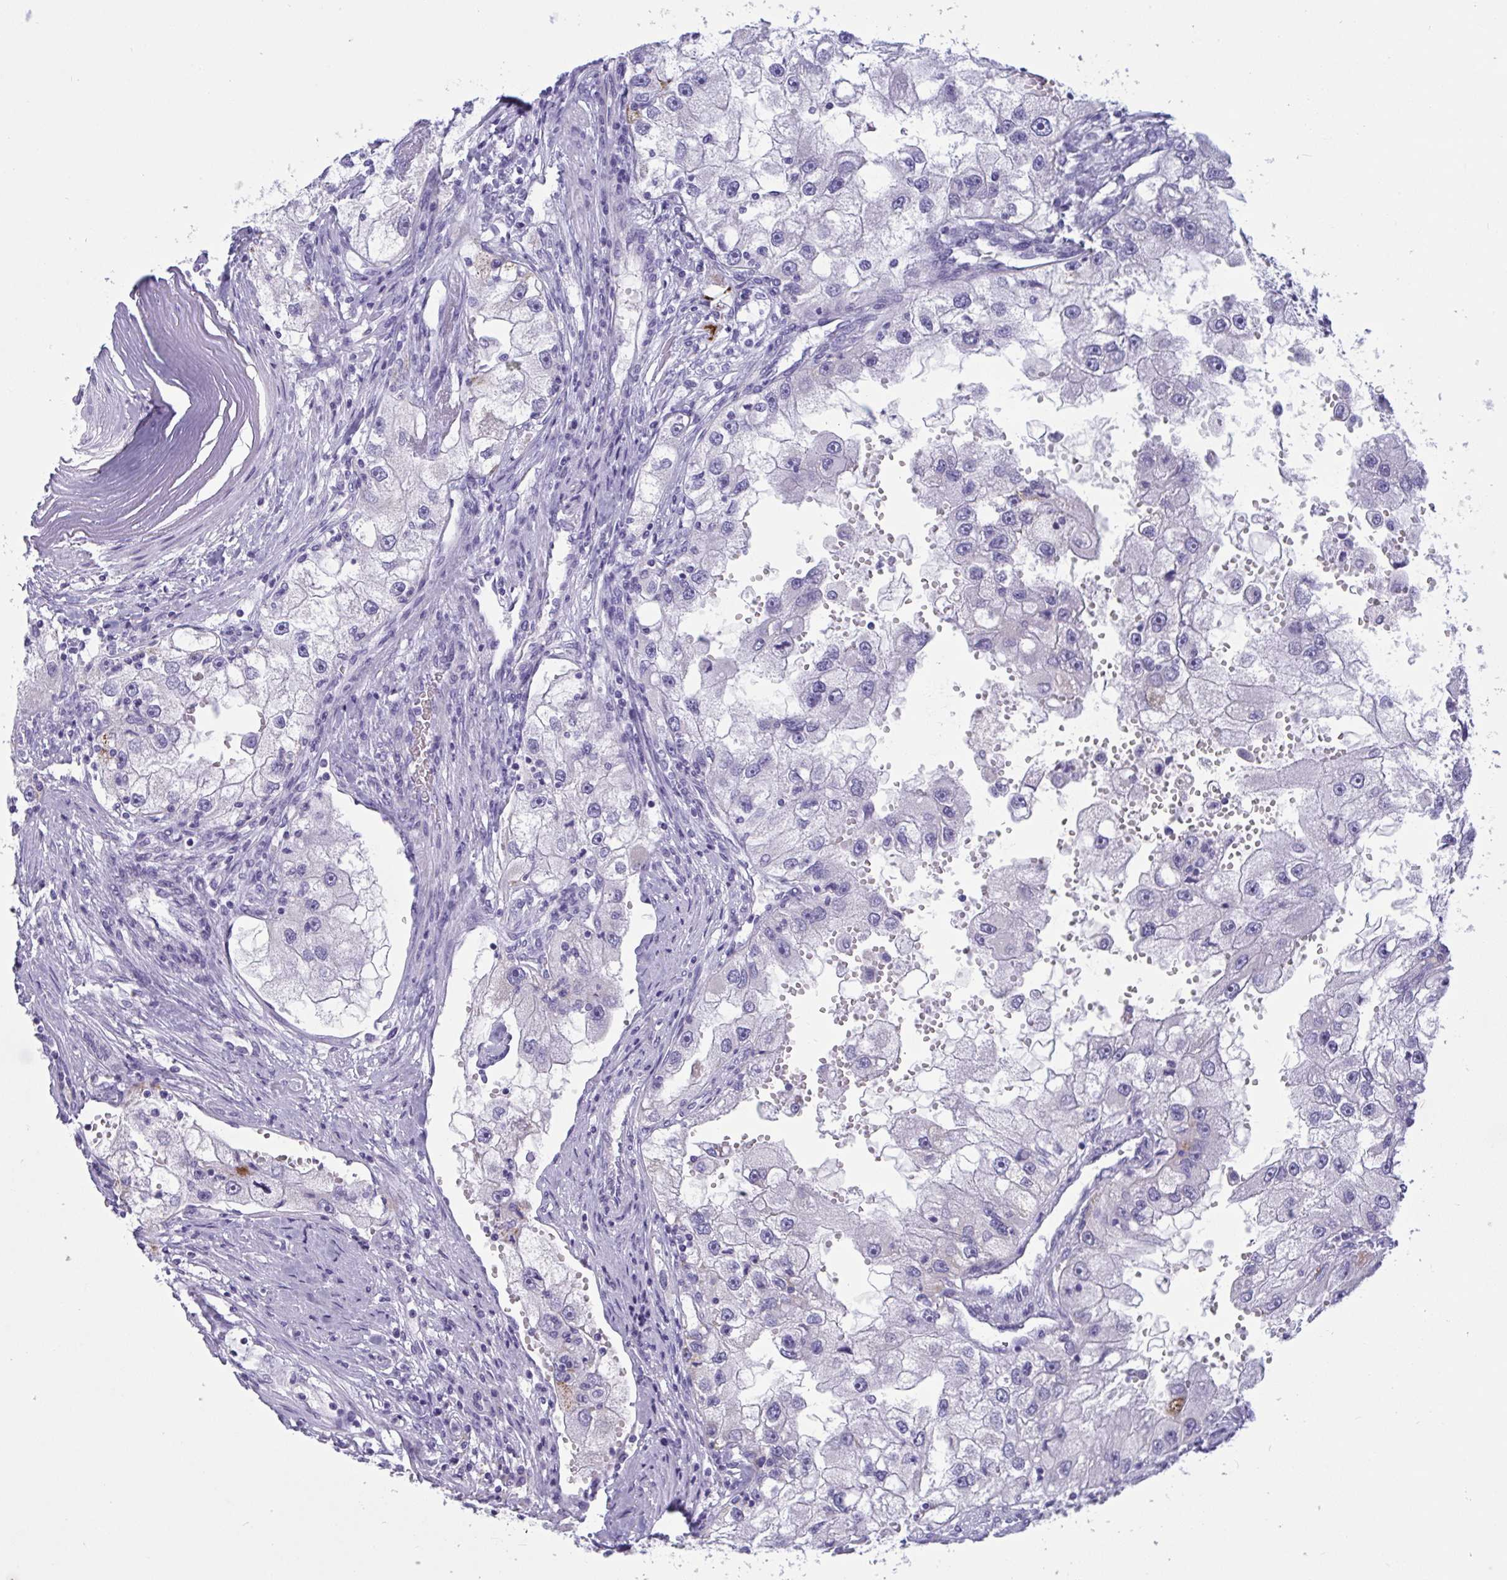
{"staining": {"intensity": "negative", "quantity": "none", "location": "none"}, "tissue": "renal cancer", "cell_type": "Tumor cells", "image_type": "cancer", "snomed": [{"axis": "morphology", "description": "Adenocarcinoma, NOS"}, {"axis": "topography", "description": "Kidney"}], "caption": "The photomicrograph exhibits no staining of tumor cells in renal cancer (adenocarcinoma).", "gene": "OXLD1", "patient": {"sex": "male", "age": 63}}